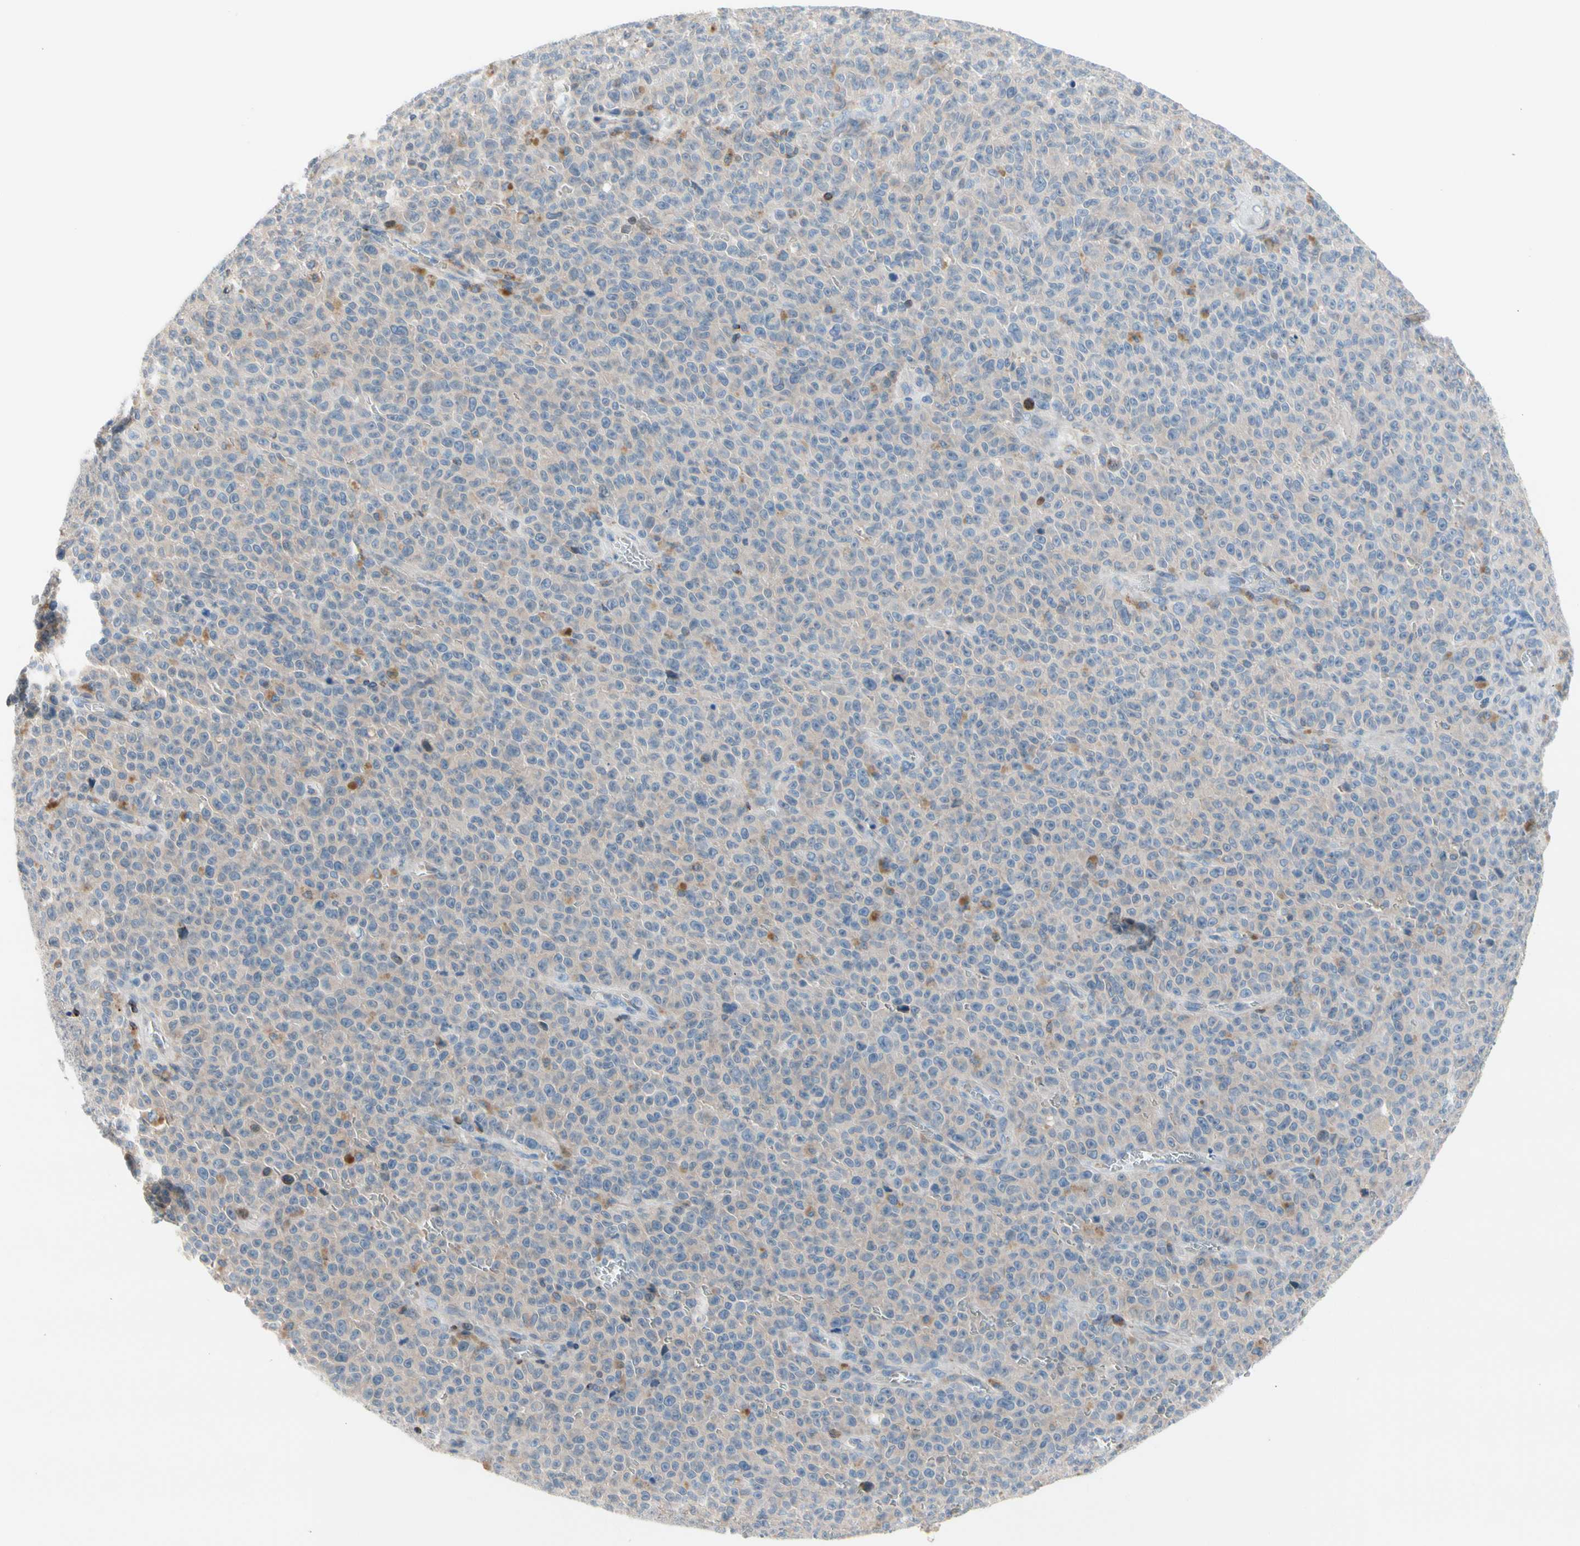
{"staining": {"intensity": "negative", "quantity": "none", "location": "none"}, "tissue": "melanoma", "cell_type": "Tumor cells", "image_type": "cancer", "snomed": [{"axis": "morphology", "description": "Malignant melanoma, NOS"}, {"axis": "topography", "description": "Skin"}], "caption": "Protein analysis of malignant melanoma demonstrates no significant staining in tumor cells.", "gene": "MAP3K3", "patient": {"sex": "female", "age": 82}}